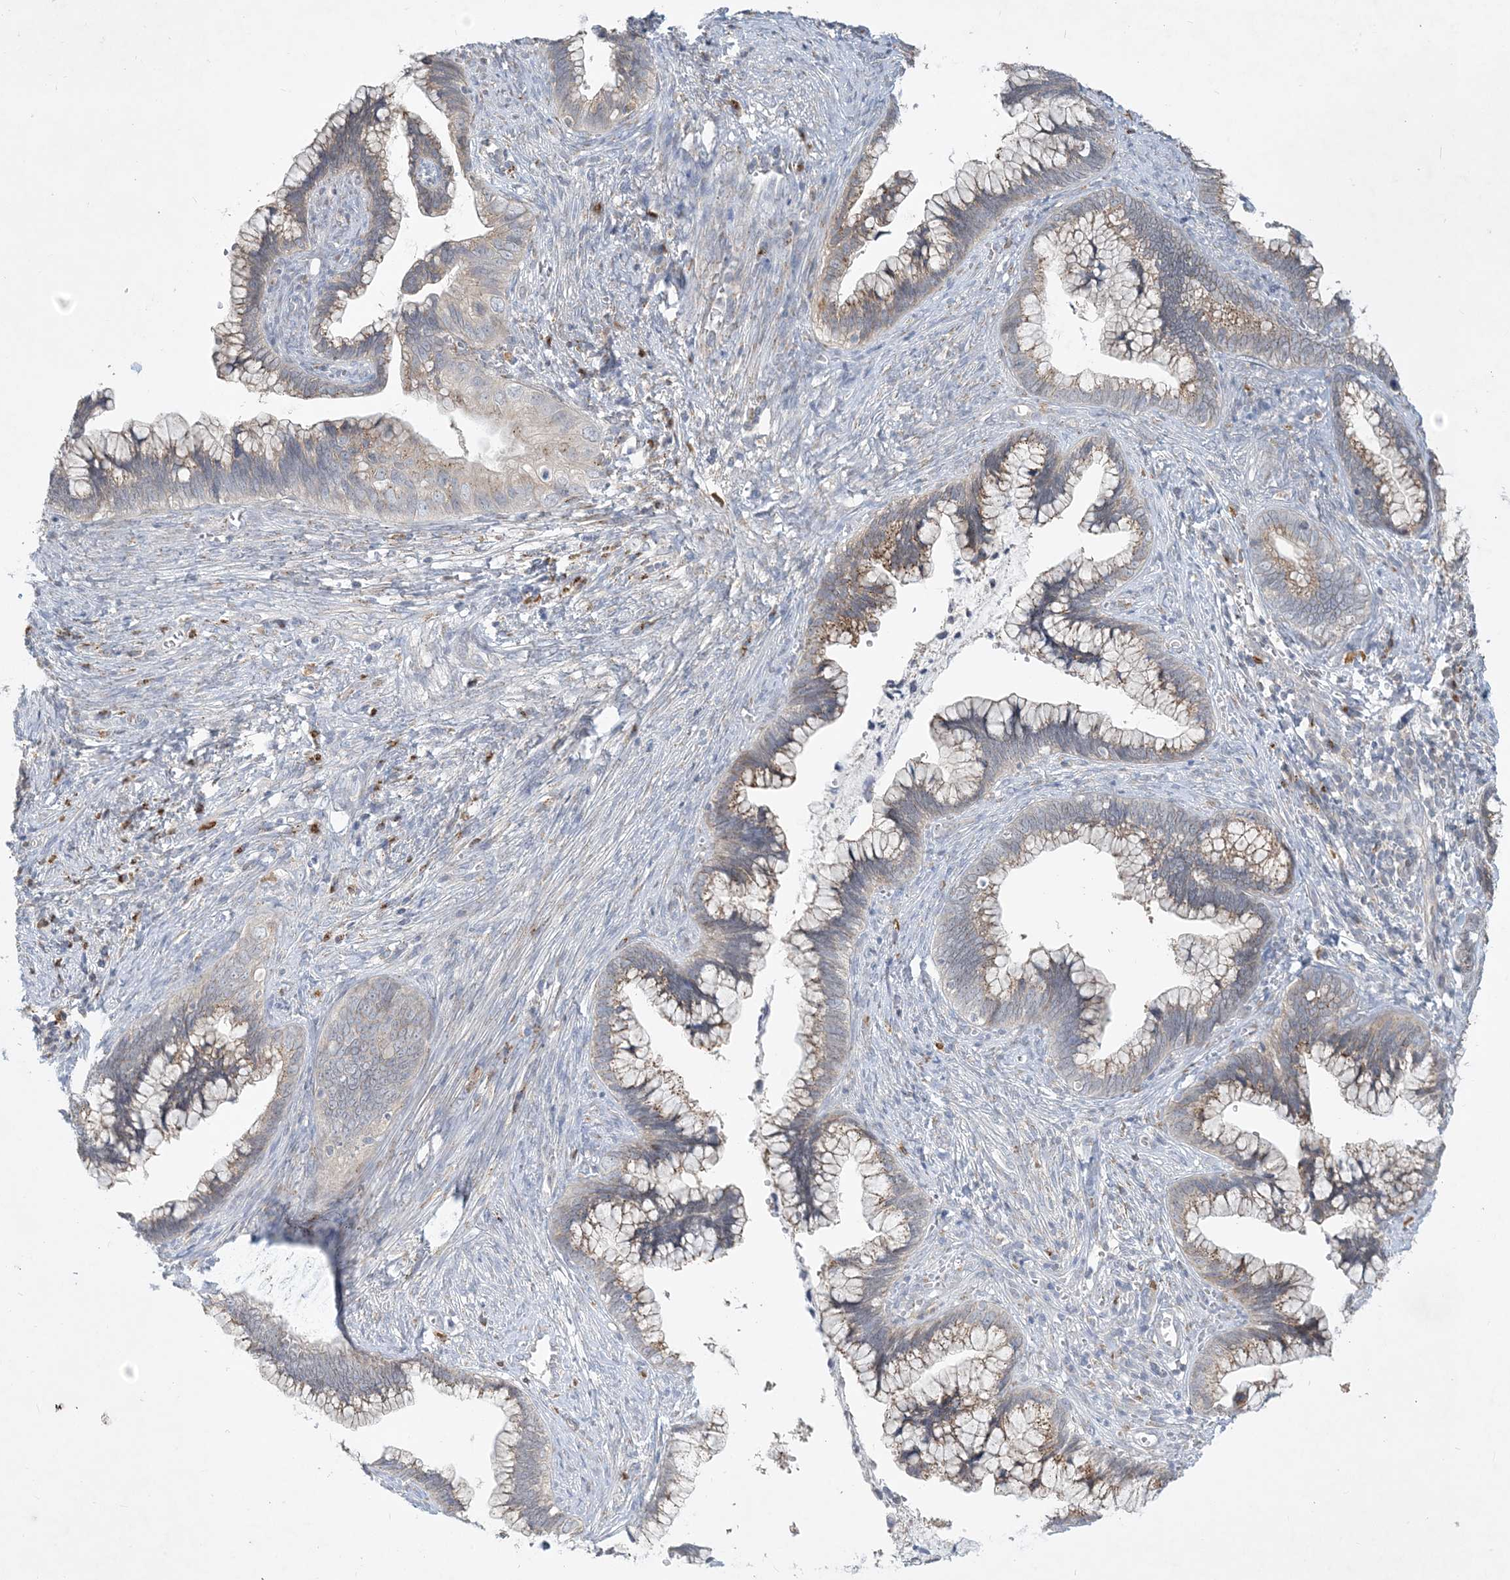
{"staining": {"intensity": "moderate", "quantity": ">75%", "location": "cytoplasmic/membranous"}, "tissue": "cervical cancer", "cell_type": "Tumor cells", "image_type": "cancer", "snomed": [{"axis": "morphology", "description": "Adenocarcinoma, NOS"}, {"axis": "topography", "description": "Cervix"}], "caption": "Immunohistochemistry image of neoplastic tissue: cervical cancer stained using IHC exhibits medium levels of moderate protein expression localized specifically in the cytoplasmic/membranous of tumor cells, appearing as a cytoplasmic/membranous brown color.", "gene": "CCDC14", "patient": {"sex": "female", "age": 44}}